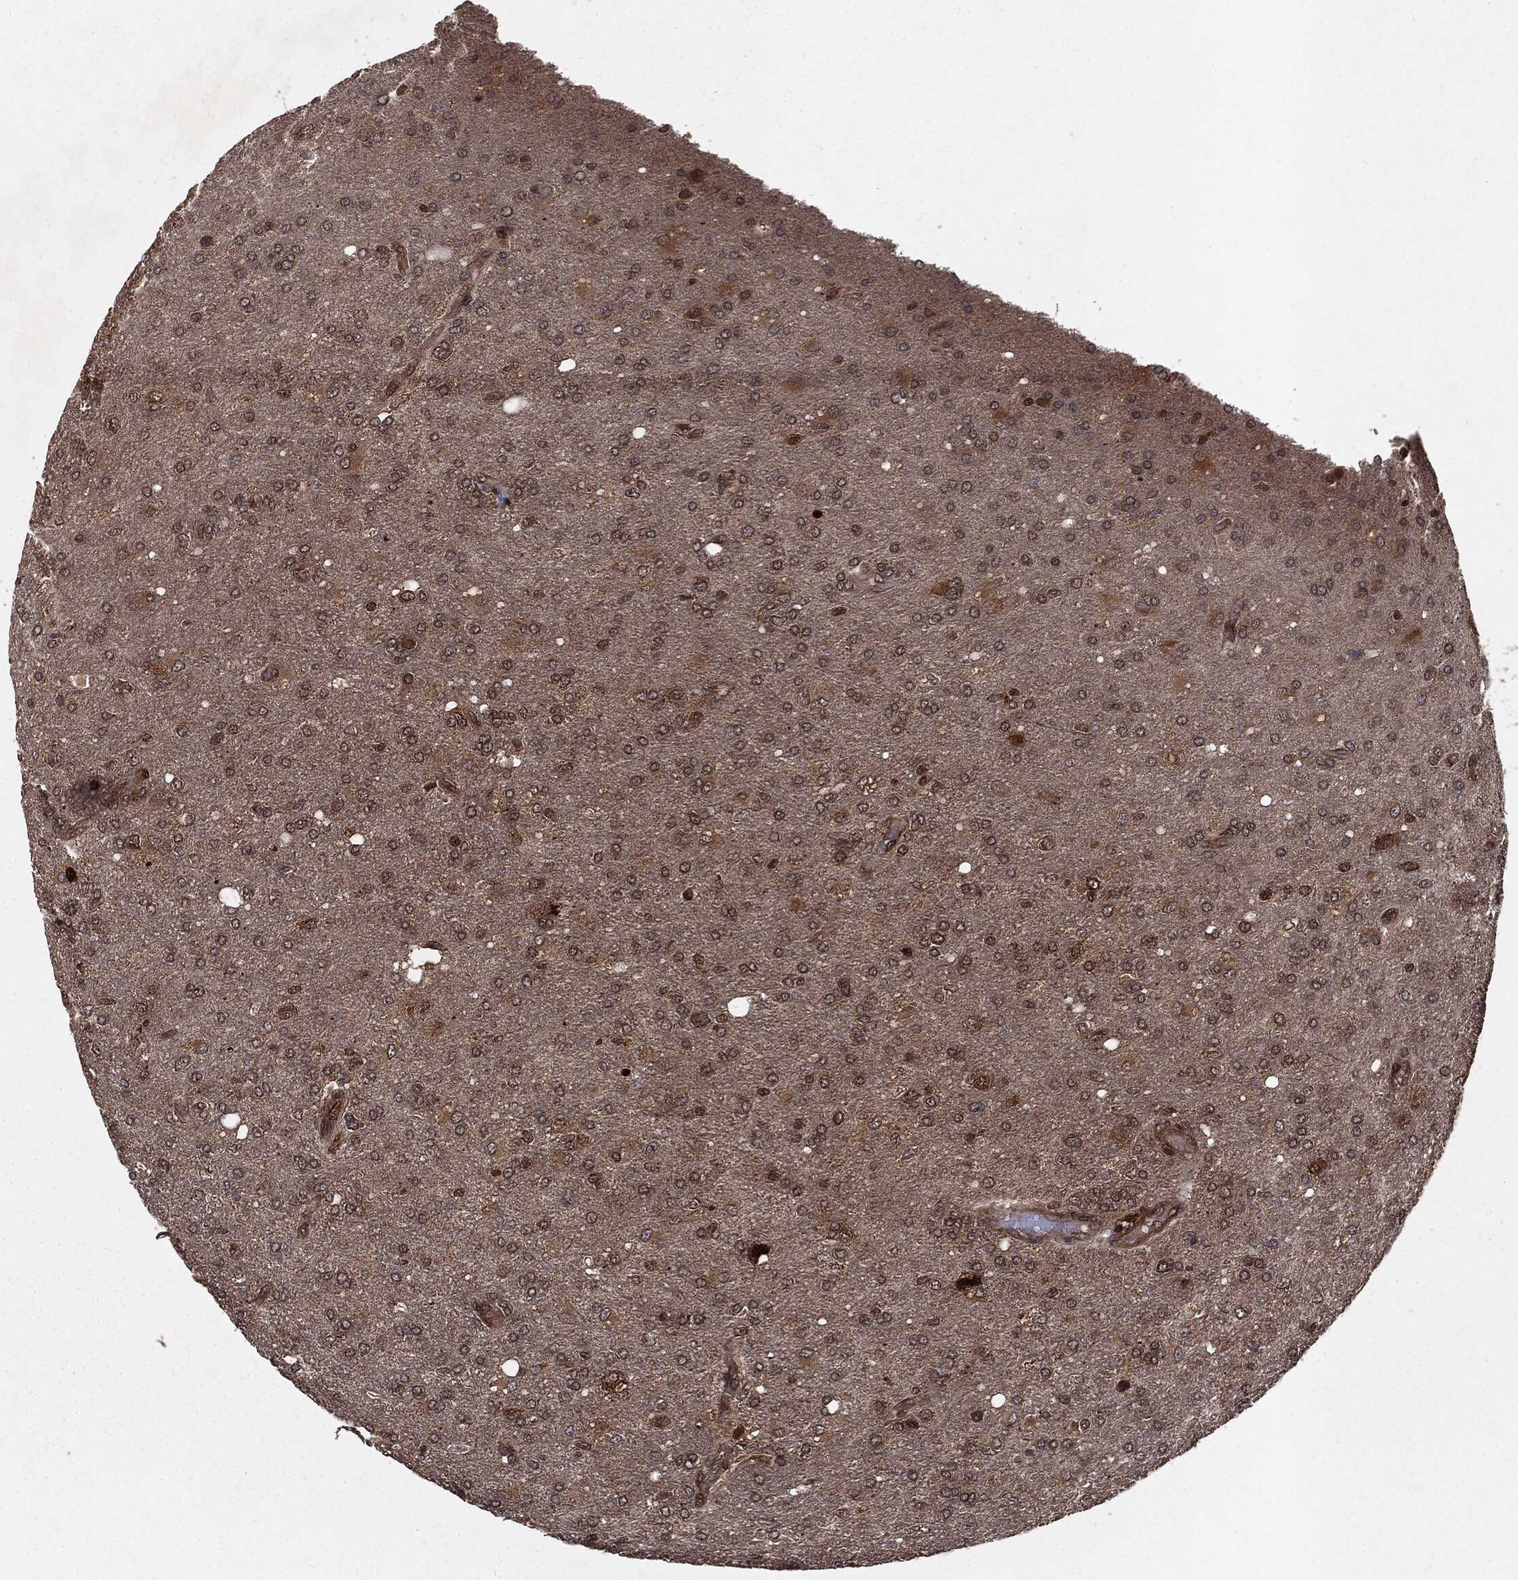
{"staining": {"intensity": "moderate", "quantity": "<25%", "location": "cytoplasmic/membranous,nuclear"}, "tissue": "glioma", "cell_type": "Tumor cells", "image_type": "cancer", "snomed": [{"axis": "morphology", "description": "Glioma, malignant, High grade"}, {"axis": "topography", "description": "Cerebral cortex"}], "caption": "Protein staining of malignant glioma (high-grade) tissue exhibits moderate cytoplasmic/membranous and nuclear staining in about <25% of tumor cells. (brown staining indicates protein expression, while blue staining denotes nuclei).", "gene": "RANBP9", "patient": {"sex": "male", "age": 70}}